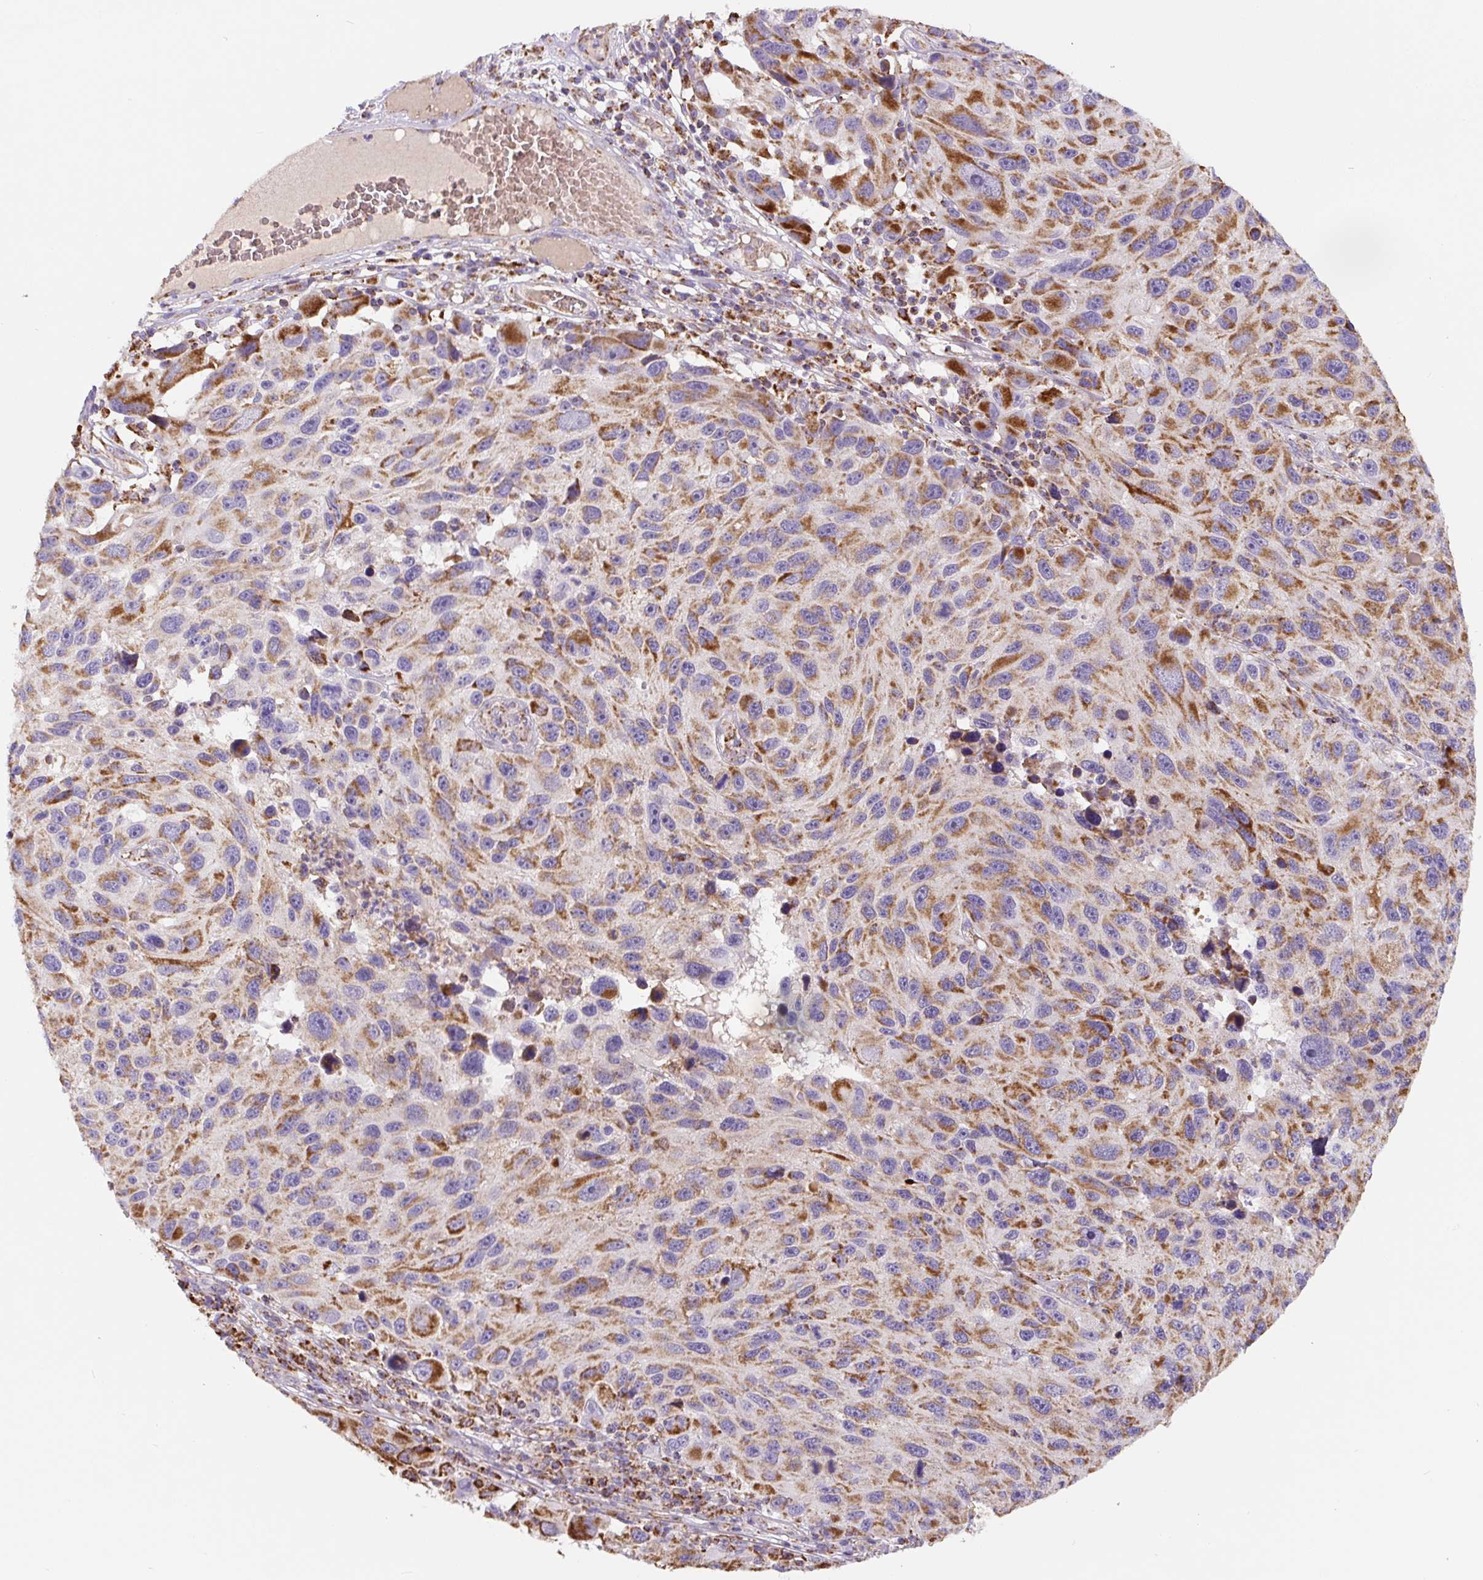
{"staining": {"intensity": "strong", "quantity": ">75%", "location": "cytoplasmic/membranous"}, "tissue": "melanoma", "cell_type": "Tumor cells", "image_type": "cancer", "snomed": [{"axis": "morphology", "description": "Malignant melanoma, NOS"}, {"axis": "topography", "description": "Skin"}], "caption": "Immunohistochemistry (IHC) of malignant melanoma reveals high levels of strong cytoplasmic/membranous staining in about >75% of tumor cells.", "gene": "MT-CO2", "patient": {"sex": "male", "age": 53}}